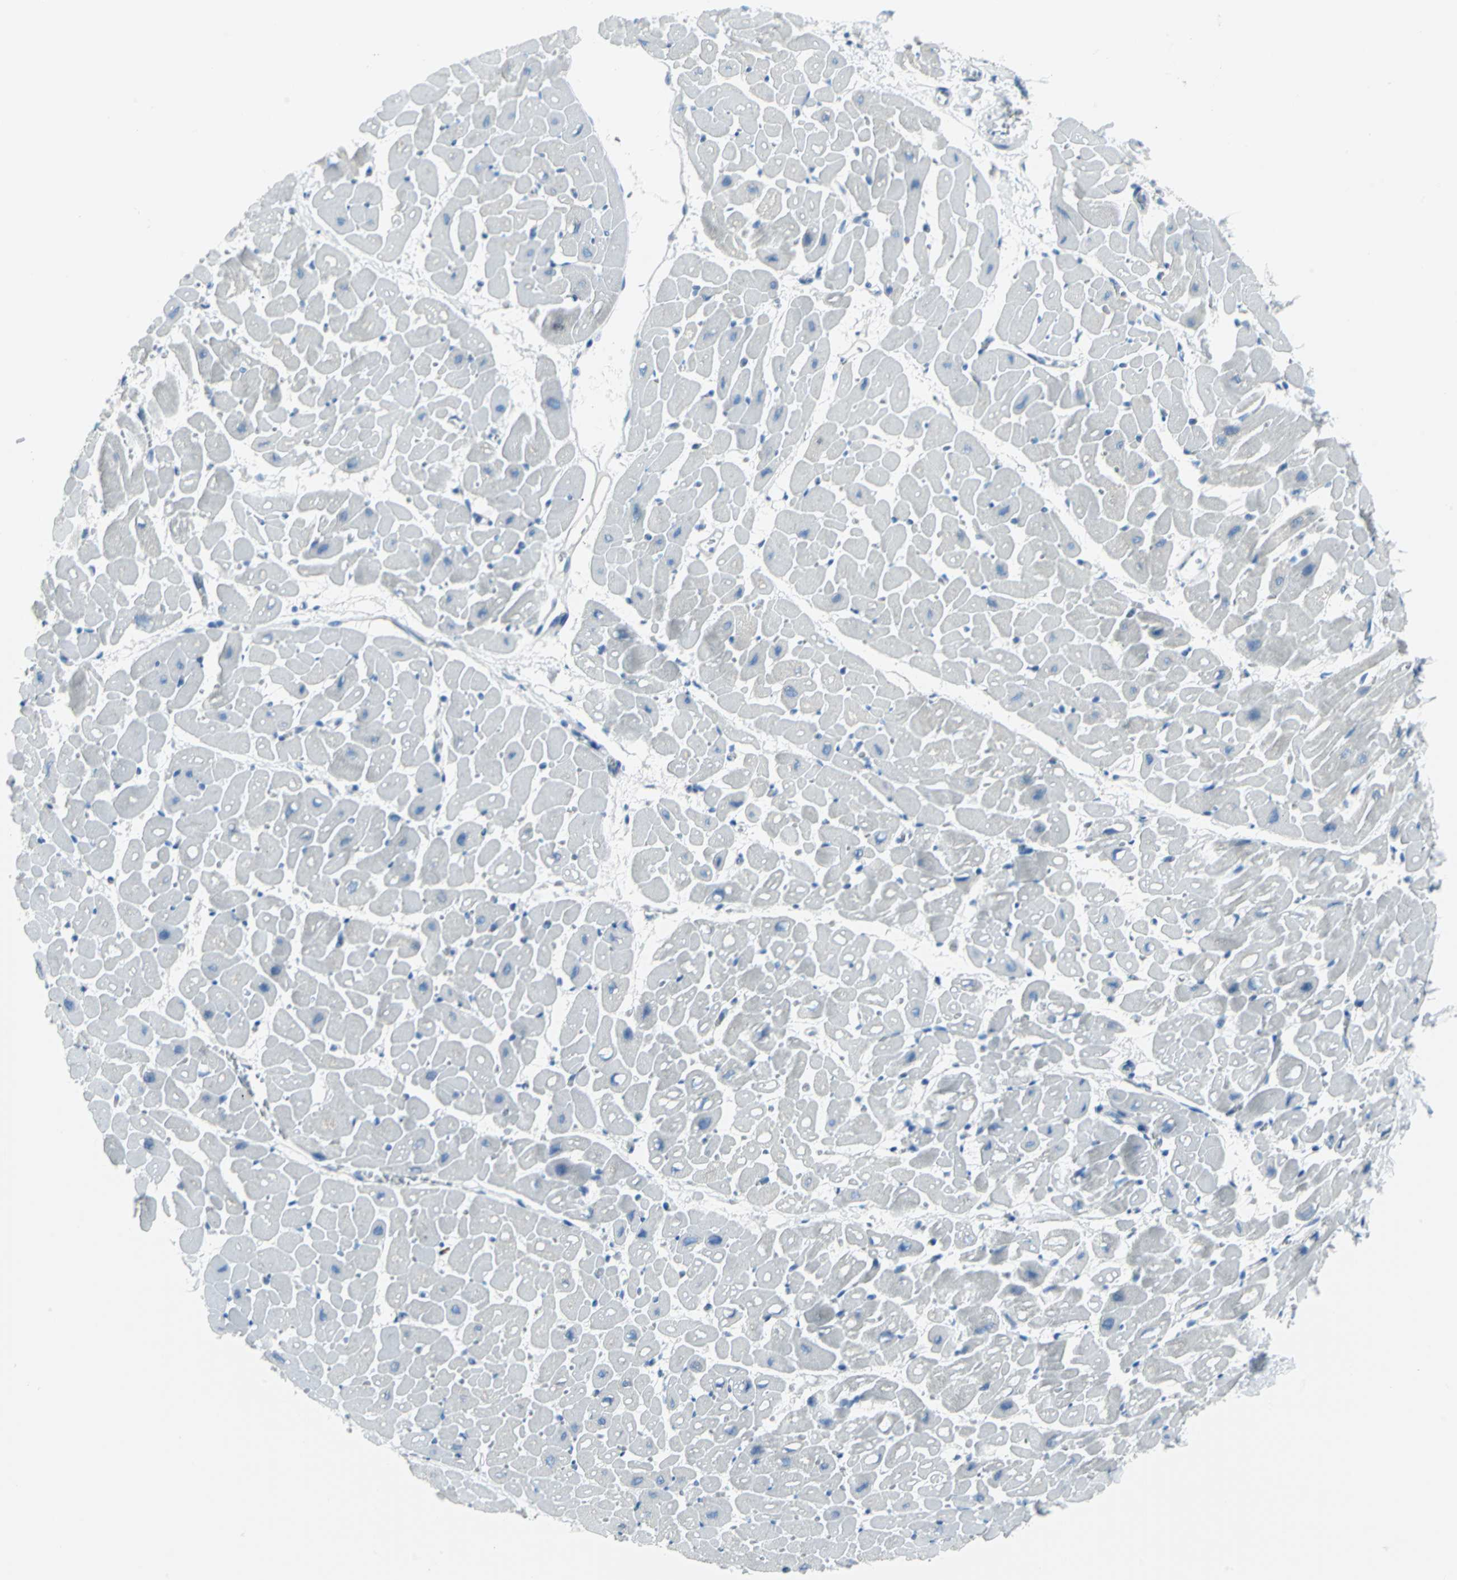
{"staining": {"intensity": "negative", "quantity": "none", "location": "none"}, "tissue": "heart muscle", "cell_type": "Cardiomyocytes", "image_type": "normal", "snomed": [{"axis": "morphology", "description": "Normal tissue, NOS"}, {"axis": "topography", "description": "Heart"}], "caption": "High magnification brightfield microscopy of unremarkable heart muscle stained with DAB (3,3'-diaminobenzidine) (brown) and counterstained with hematoxylin (blue): cardiomyocytes show no significant staining. The staining was performed using DAB to visualize the protein expression in brown, while the nuclei were stained in blue with hematoxylin (Magnification: 20x).", "gene": "CYB5A", "patient": {"sex": "male", "age": 45}}